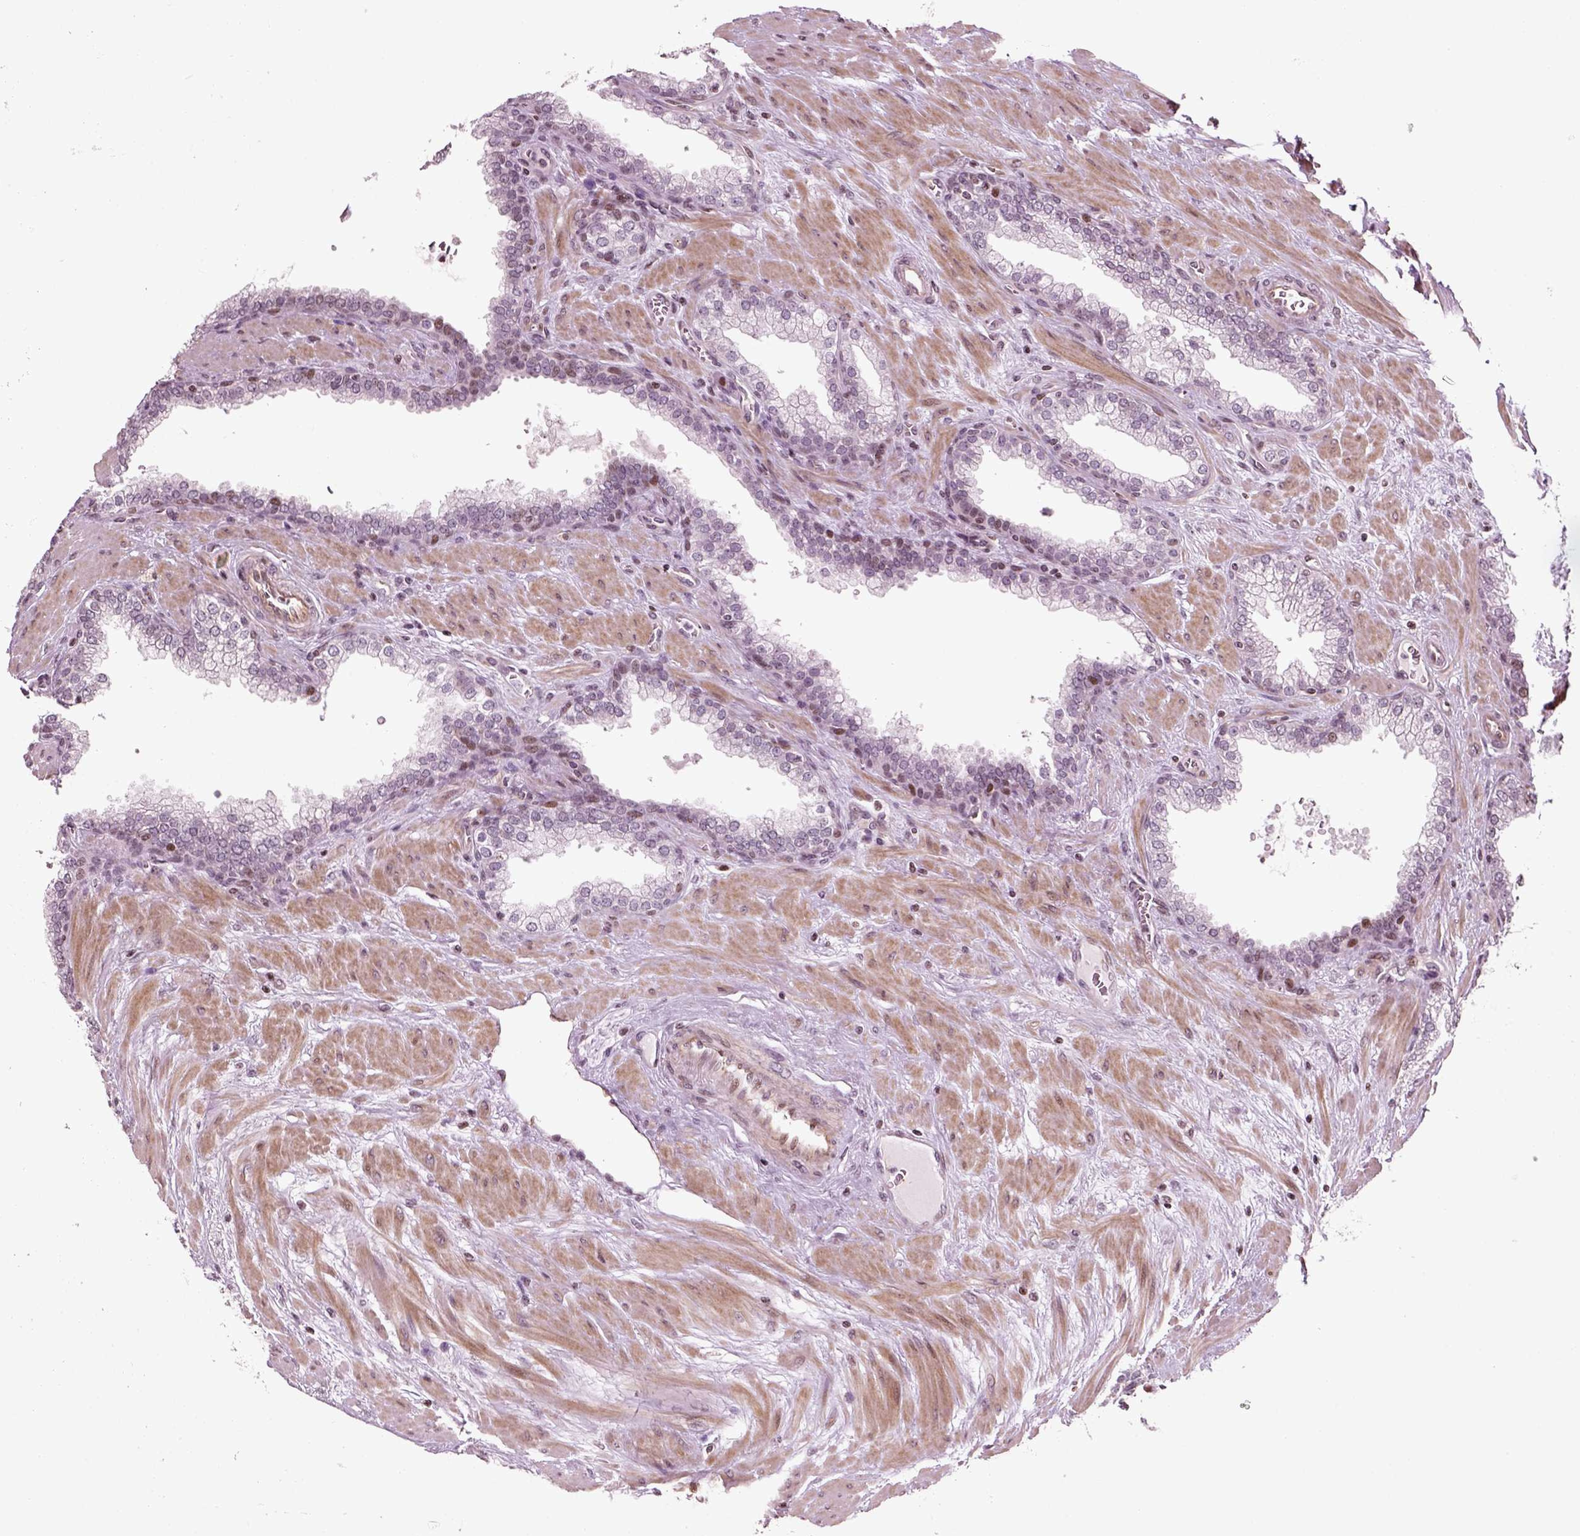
{"staining": {"intensity": "negative", "quantity": "none", "location": "none"}, "tissue": "prostate cancer", "cell_type": "Tumor cells", "image_type": "cancer", "snomed": [{"axis": "morphology", "description": "Adenocarcinoma, NOS"}, {"axis": "topography", "description": "Prostate"}], "caption": "IHC micrograph of neoplastic tissue: prostate adenocarcinoma stained with DAB (3,3'-diaminobenzidine) reveals no significant protein expression in tumor cells. (Brightfield microscopy of DAB IHC at high magnification).", "gene": "HEYL", "patient": {"sex": "male", "age": 67}}